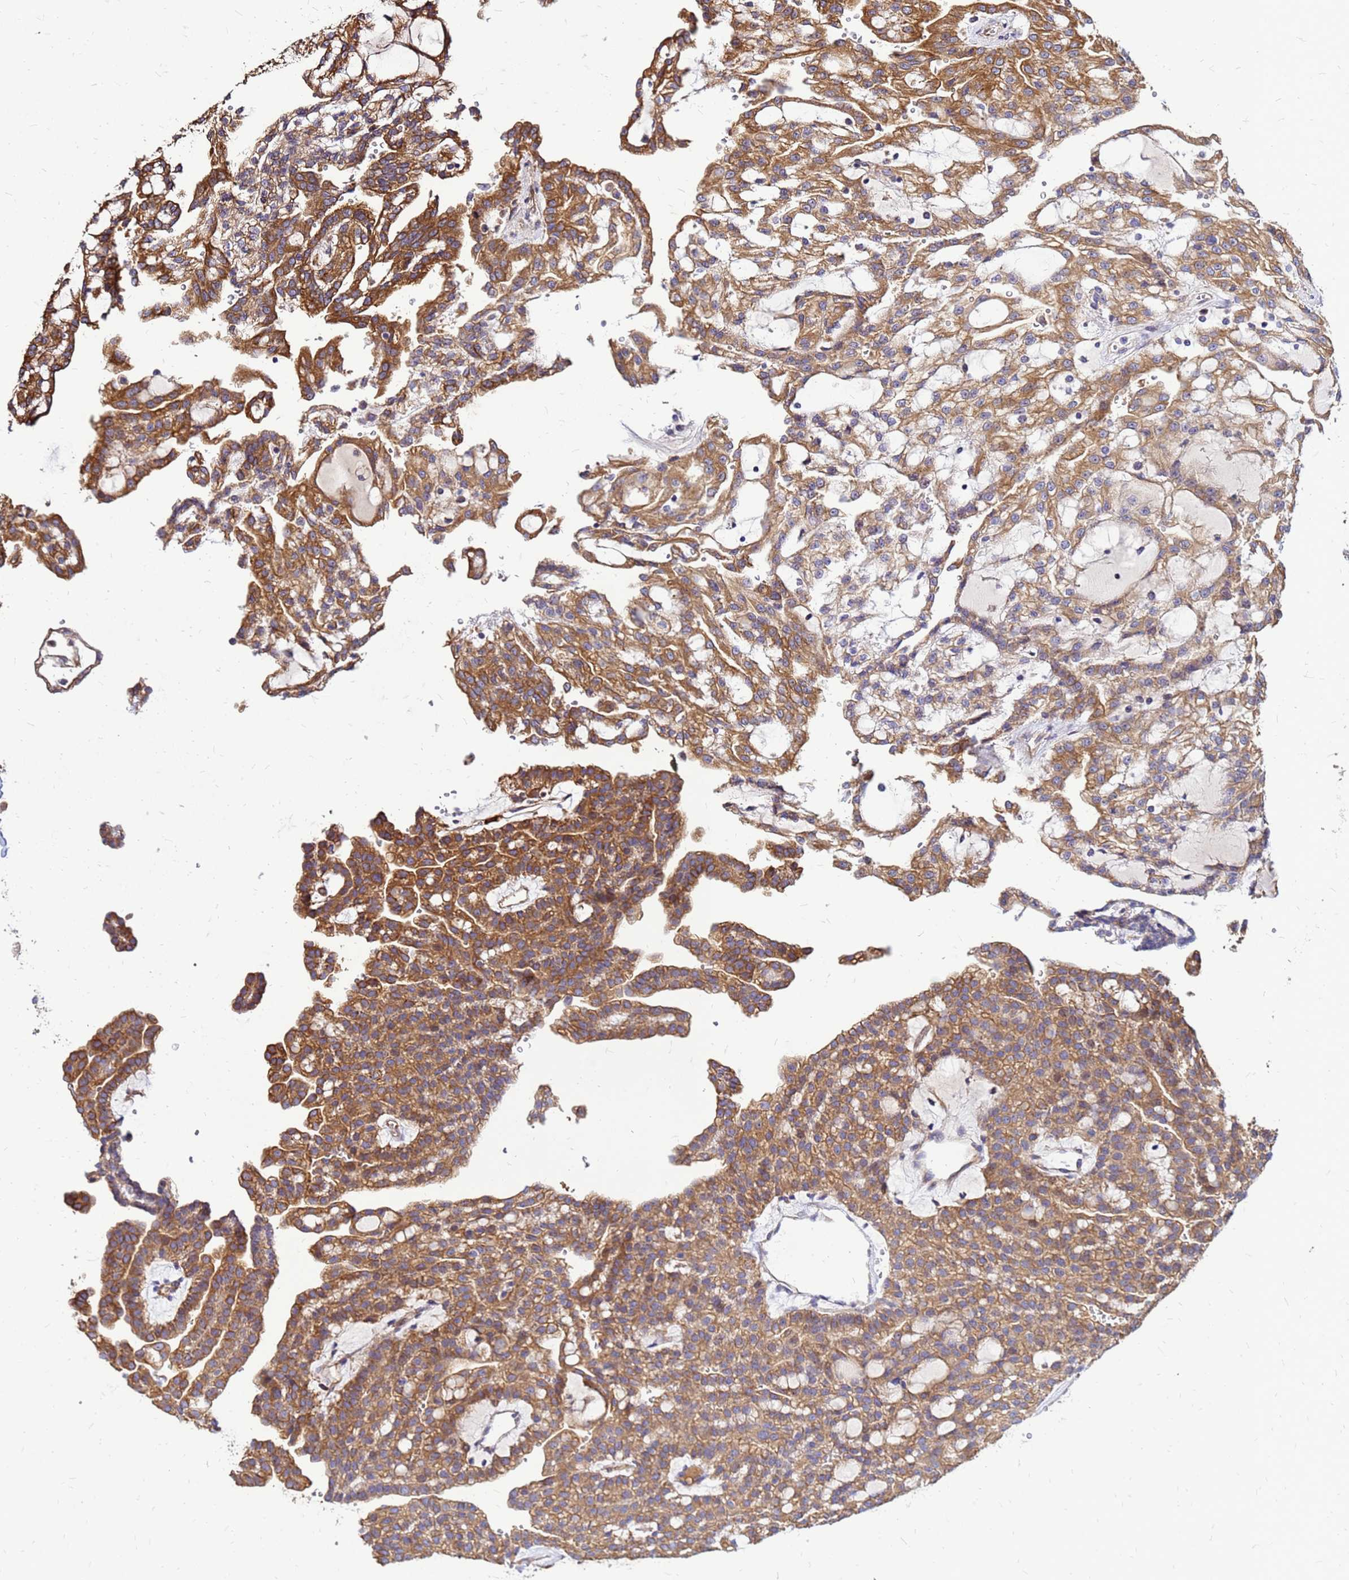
{"staining": {"intensity": "moderate", "quantity": ">75%", "location": "cytoplasmic/membranous"}, "tissue": "renal cancer", "cell_type": "Tumor cells", "image_type": "cancer", "snomed": [{"axis": "morphology", "description": "Adenocarcinoma, NOS"}, {"axis": "topography", "description": "Kidney"}], "caption": "Brown immunohistochemical staining in adenocarcinoma (renal) shows moderate cytoplasmic/membranous positivity in approximately >75% of tumor cells.", "gene": "VMO1", "patient": {"sex": "male", "age": 63}}